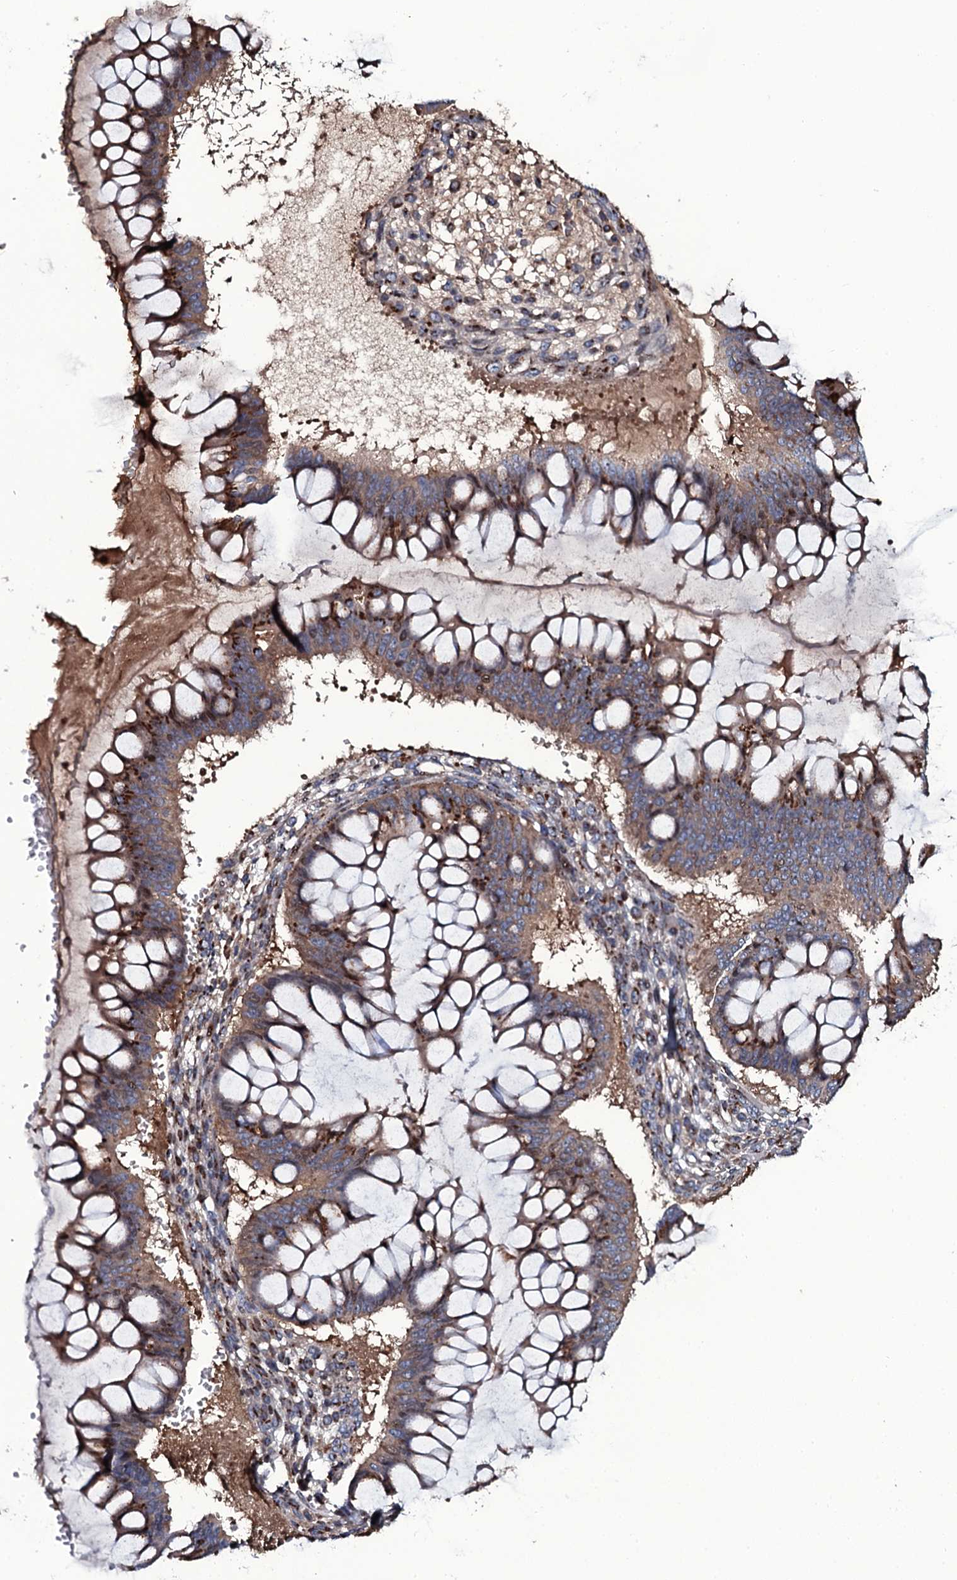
{"staining": {"intensity": "moderate", "quantity": "25%-75%", "location": "cytoplasmic/membranous"}, "tissue": "ovarian cancer", "cell_type": "Tumor cells", "image_type": "cancer", "snomed": [{"axis": "morphology", "description": "Cystadenocarcinoma, mucinous, NOS"}, {"axis": "topography", "description": "Ovary"}], "caption": "Immunohistochemical staining of ovarian cancer shows medium levels of moderate cytoplasmic/membranous staining in about 25%-75% of tumor cells.", "gene": "PLET1", "patient": {"sex": "female", "age": 73}}